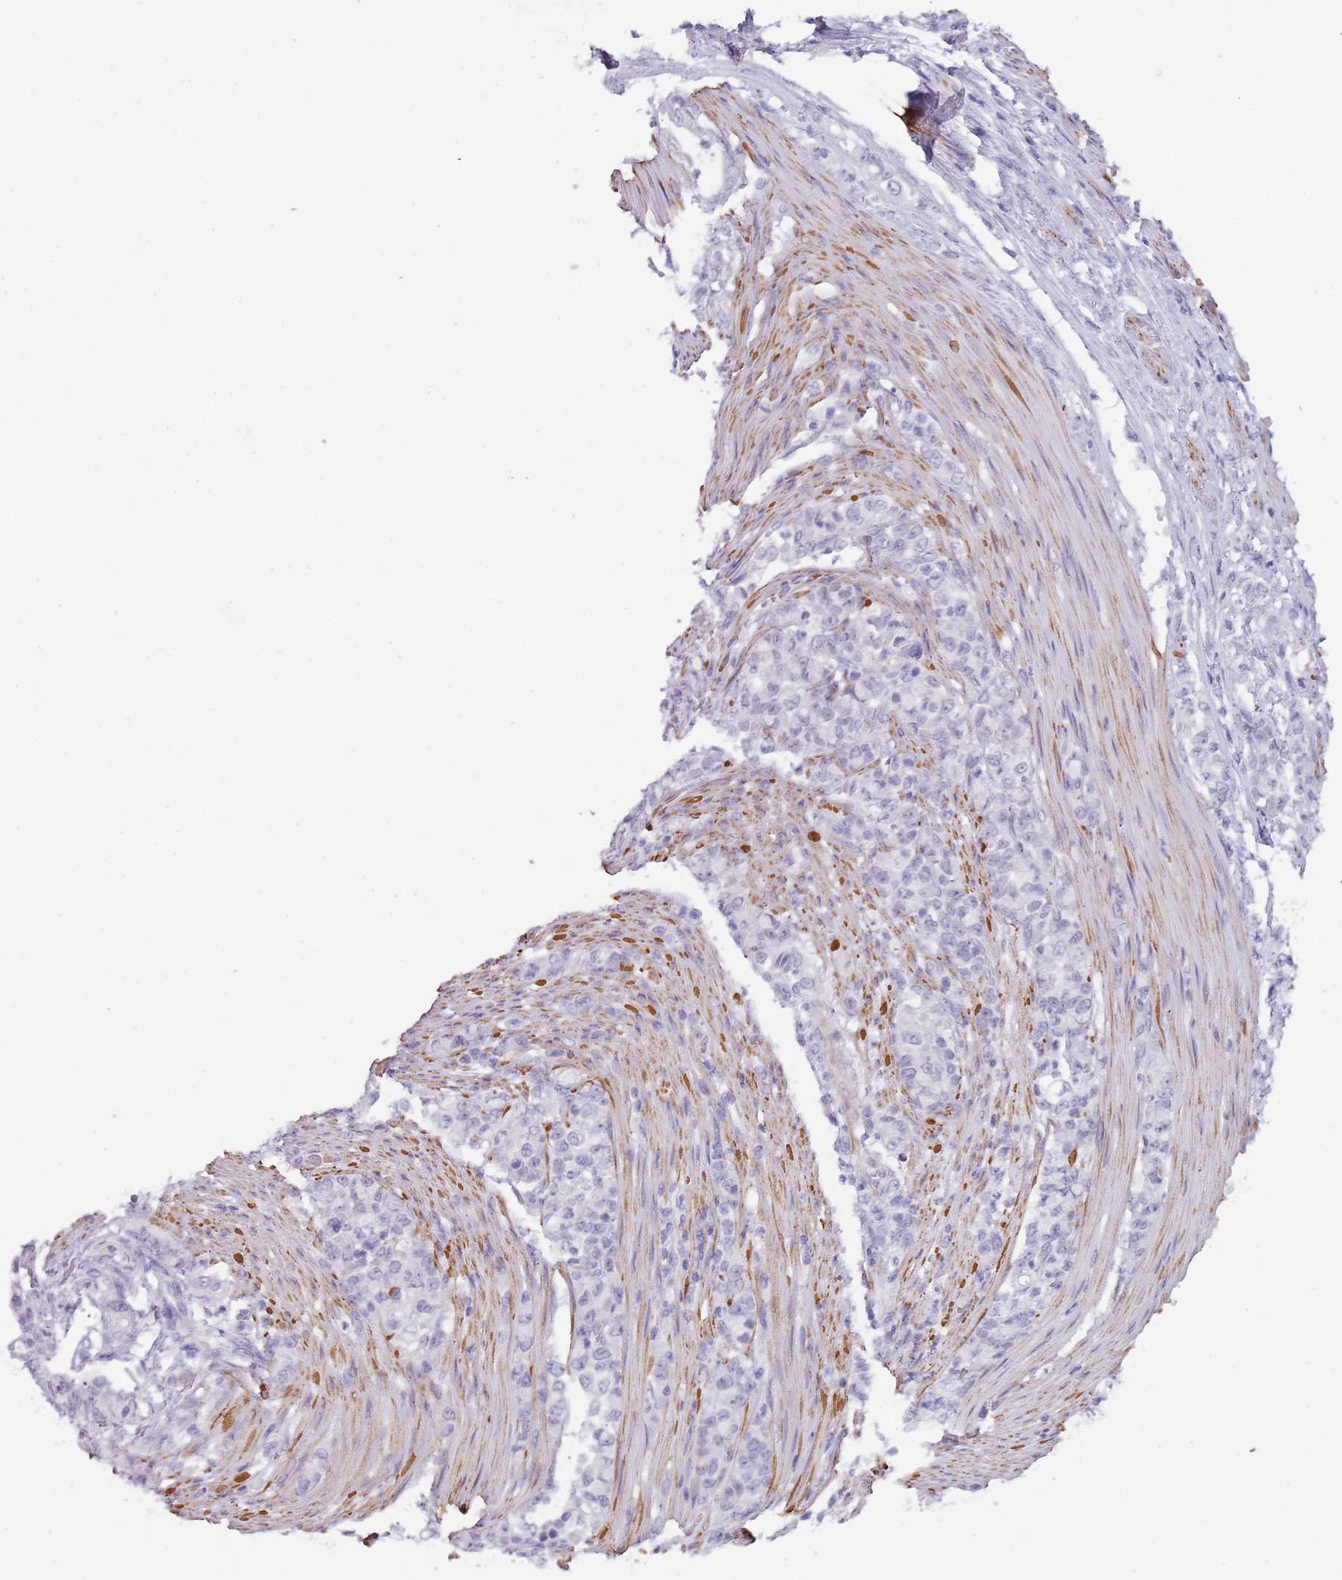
{"staining": {"intensity": "negative", "quantity": "none", "location": "none"}, "tissue": "stomach cancer", "cell_type": "Tumor cells", "image_type": "cancer", "snomed": [{"axis": "morphology", "description": "Normal tissue, NOS"}, {"axis": "morphology", "description": "Adenocarcinoma, NOS"}, {"axis": "topography", "description": "Stomach"}], "caption": "This is an IHC histopathology image of human stomach cancer (adenocarcinoma). There is no staining in tumor cells.", "gene": "NBPF3", "patient": {"sex": "female", "age": 79}}